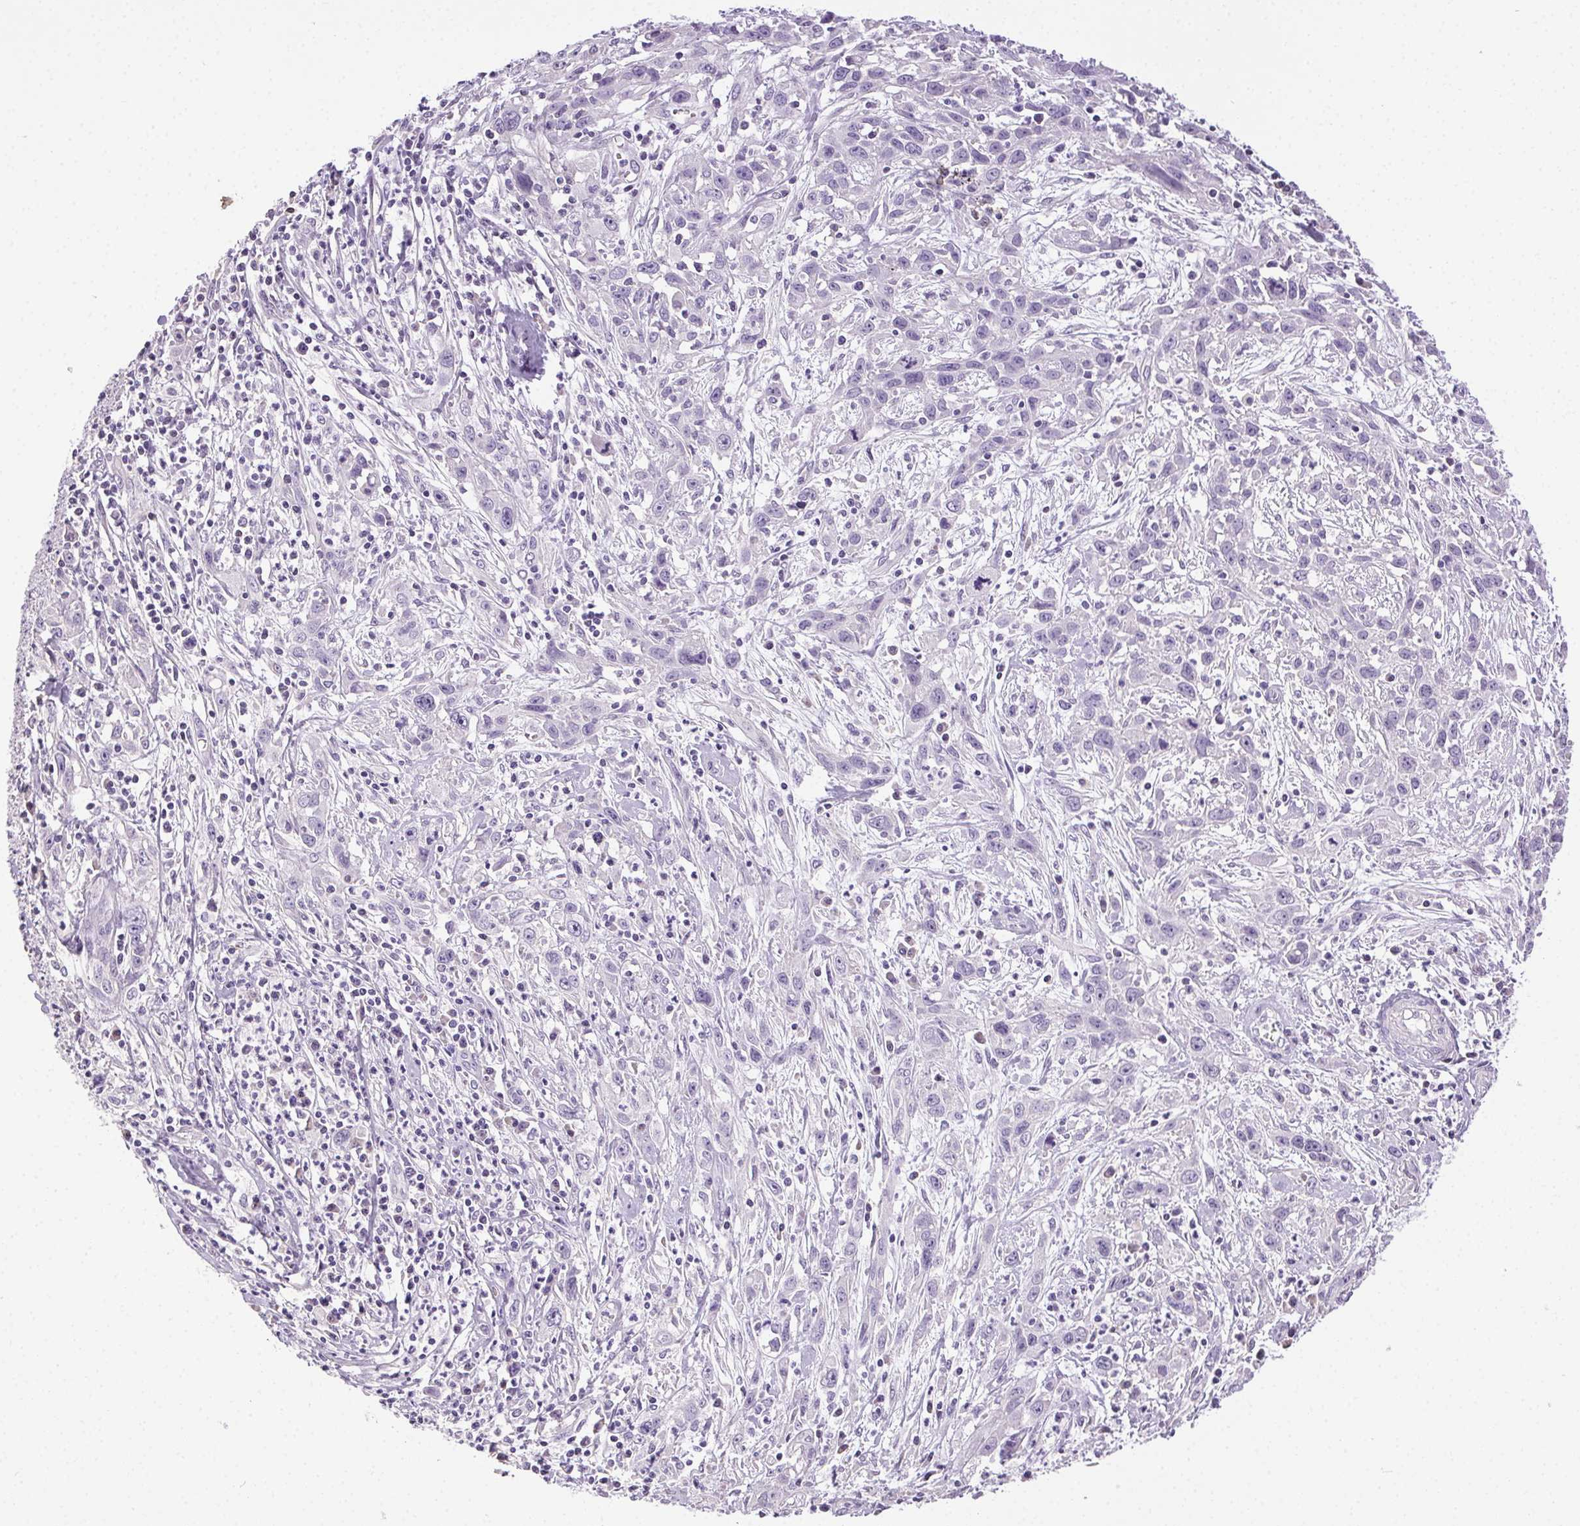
{"staining": {"intensity": "negative", "quantity": "none", "location": "none"}, "tissue": "cervical cancer", "cell_type": "Tumor cells", "image_type": "cancer", "snomed": [{"axis": "morphology", "description": "Squamous cell carcinoma, NOS"}, {"axis": "topography", "description": "Cervix"}], "caption": "This is an immunohistochemistry histopathology image of human cervical squamous cell carcinoma. There is no positivity in tumor cells.", "gene": "SYCE2", "patient": {"sex": "female", "age": 38}}